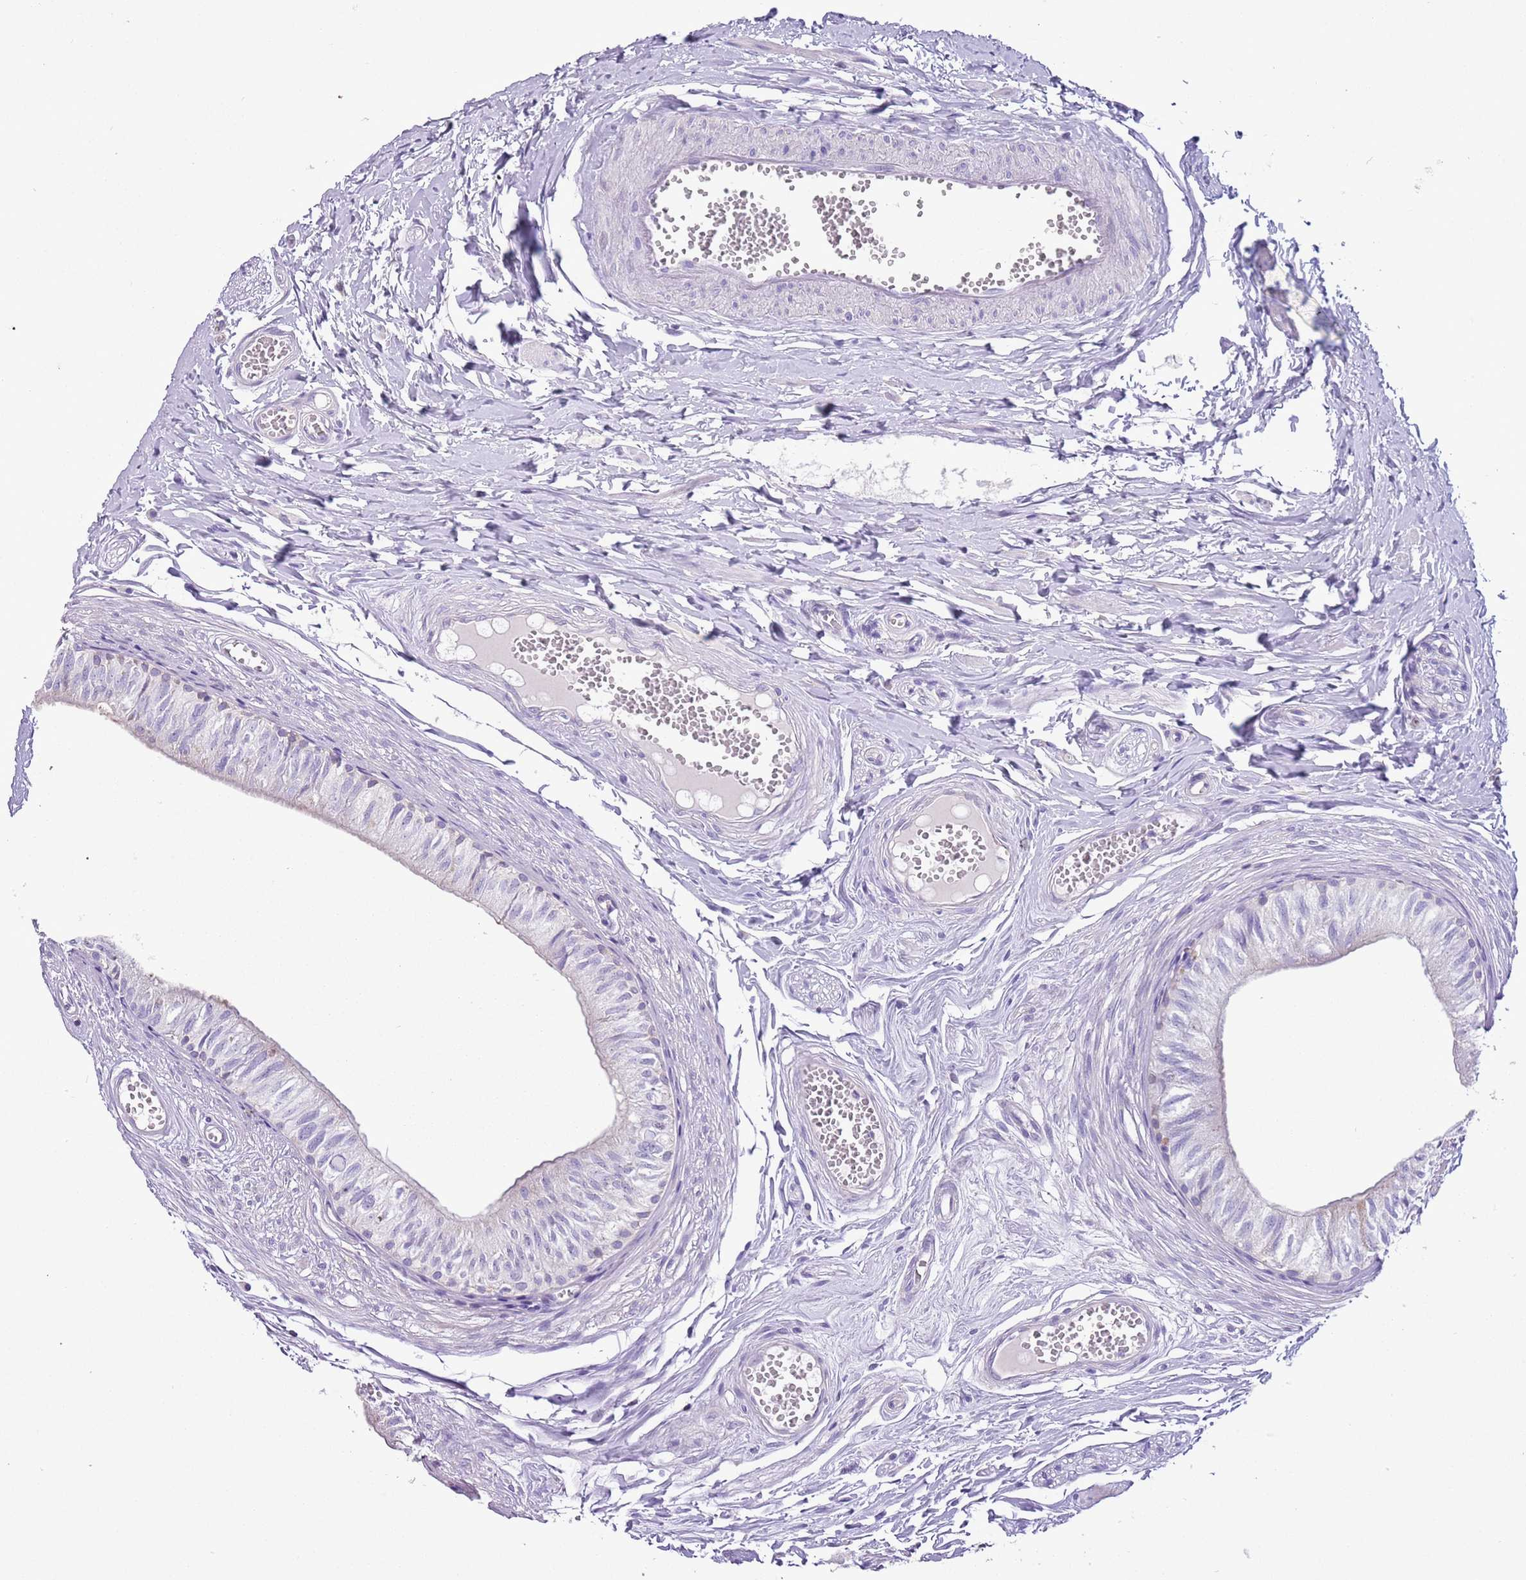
{"staining": {"intensity": "negative", "quantity": "none", "location": "none"}, "tissue": "epididymis", "cell_type": "Glandular cells", "image_type": "normal", "snomed": [{"axis": "morphology", "description": "Normal tissue, NOS"}, {"axis": "topography", "description": "Epididymis"}], "caption": "Glandular cells are negative for protein expression in unremarkable human epididymis. The staining is performed using DAB brown chromogen with nuclei counter-stained in using hematoxylin.", "gene": "ZNF697", "patient": {"sex": "male", "age": 37}}